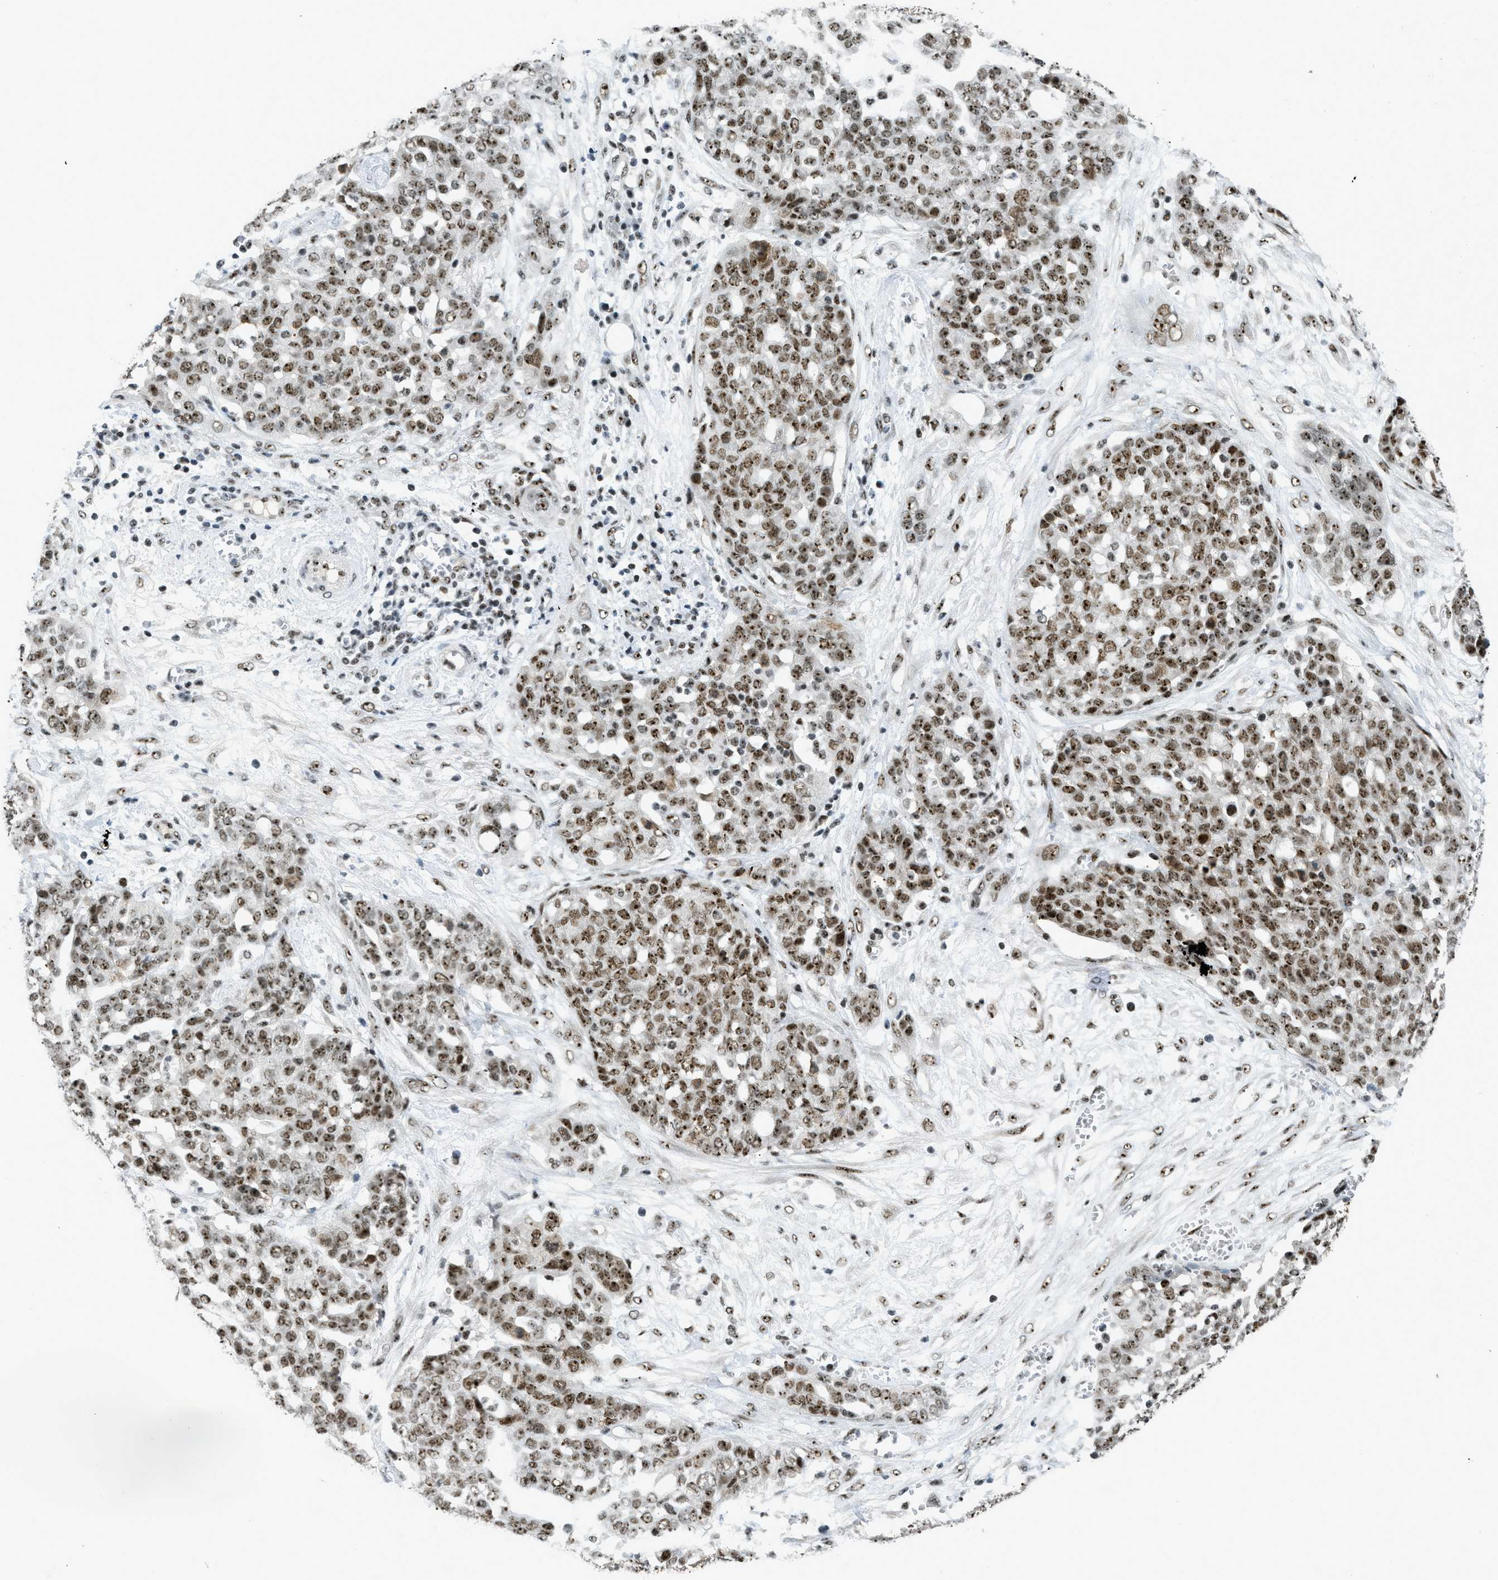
{"staining": {"intensity": "moderate", "quantity": ">75%", "location": "nuclear"}, "tissue": "ovarian cancer", "cell_type": "Tumor cells", "image_type": "cancer", "snomed": [{"axis": "morphology", "description": "Cystadenocarcinoma, serous, NOS"}, {"axis": "topography", "description": "Soft tissue"}, {"axis": "topography", "description": "Ovary"}], "caption": "Approximately >75% of tumor cells in human ovarian serous cystadenocarcinoma display moderate nuclear protein positivity as visualized by brown immunohistochemical staining.", "gene": "URB1", "patient": {"sex": "female", "age": 57}}